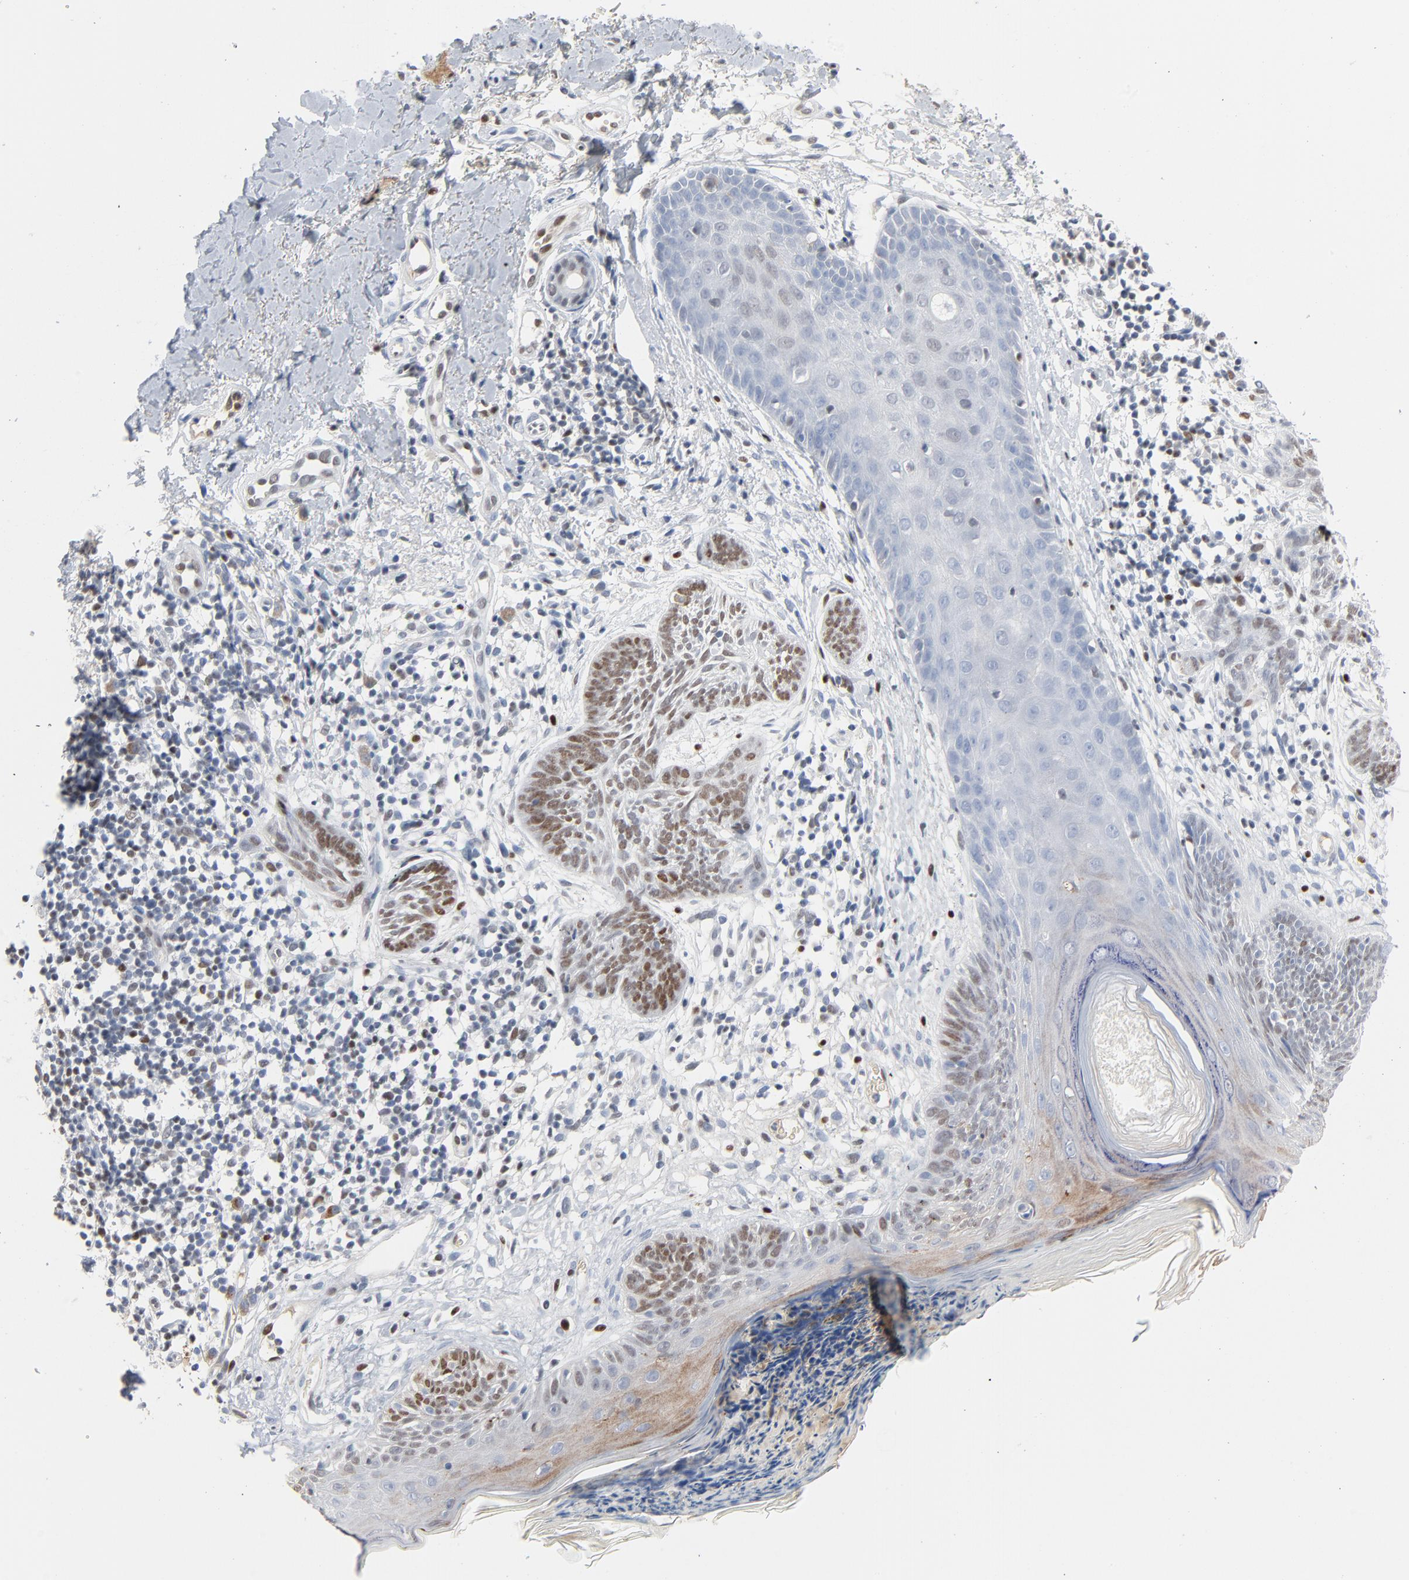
{"staining": {"intensity": "moderate", "quantity": "25%-75%", "location": "nuclear"}, "tissue": "skin cancer", "cell_type": "Tumor cells", "image_type": "cancer", "snomed": [{"axis": "morphology", "description": "Normal tissue, NOS"}, {"axis": "morphology", "description": "Basal cell carcinoma"}, {"axis": "topography", "description": "Skin"}], "caption": "The micrograph reveals staining of skin cancer (basal cell carcinoma), revealing moderate nuclear protein expression (brown color) within tumor cells. (IHC, brightfield microscopy, high magnification).", "gene": "FOXP1", "patient": {"sex": "male", "age": 71}}